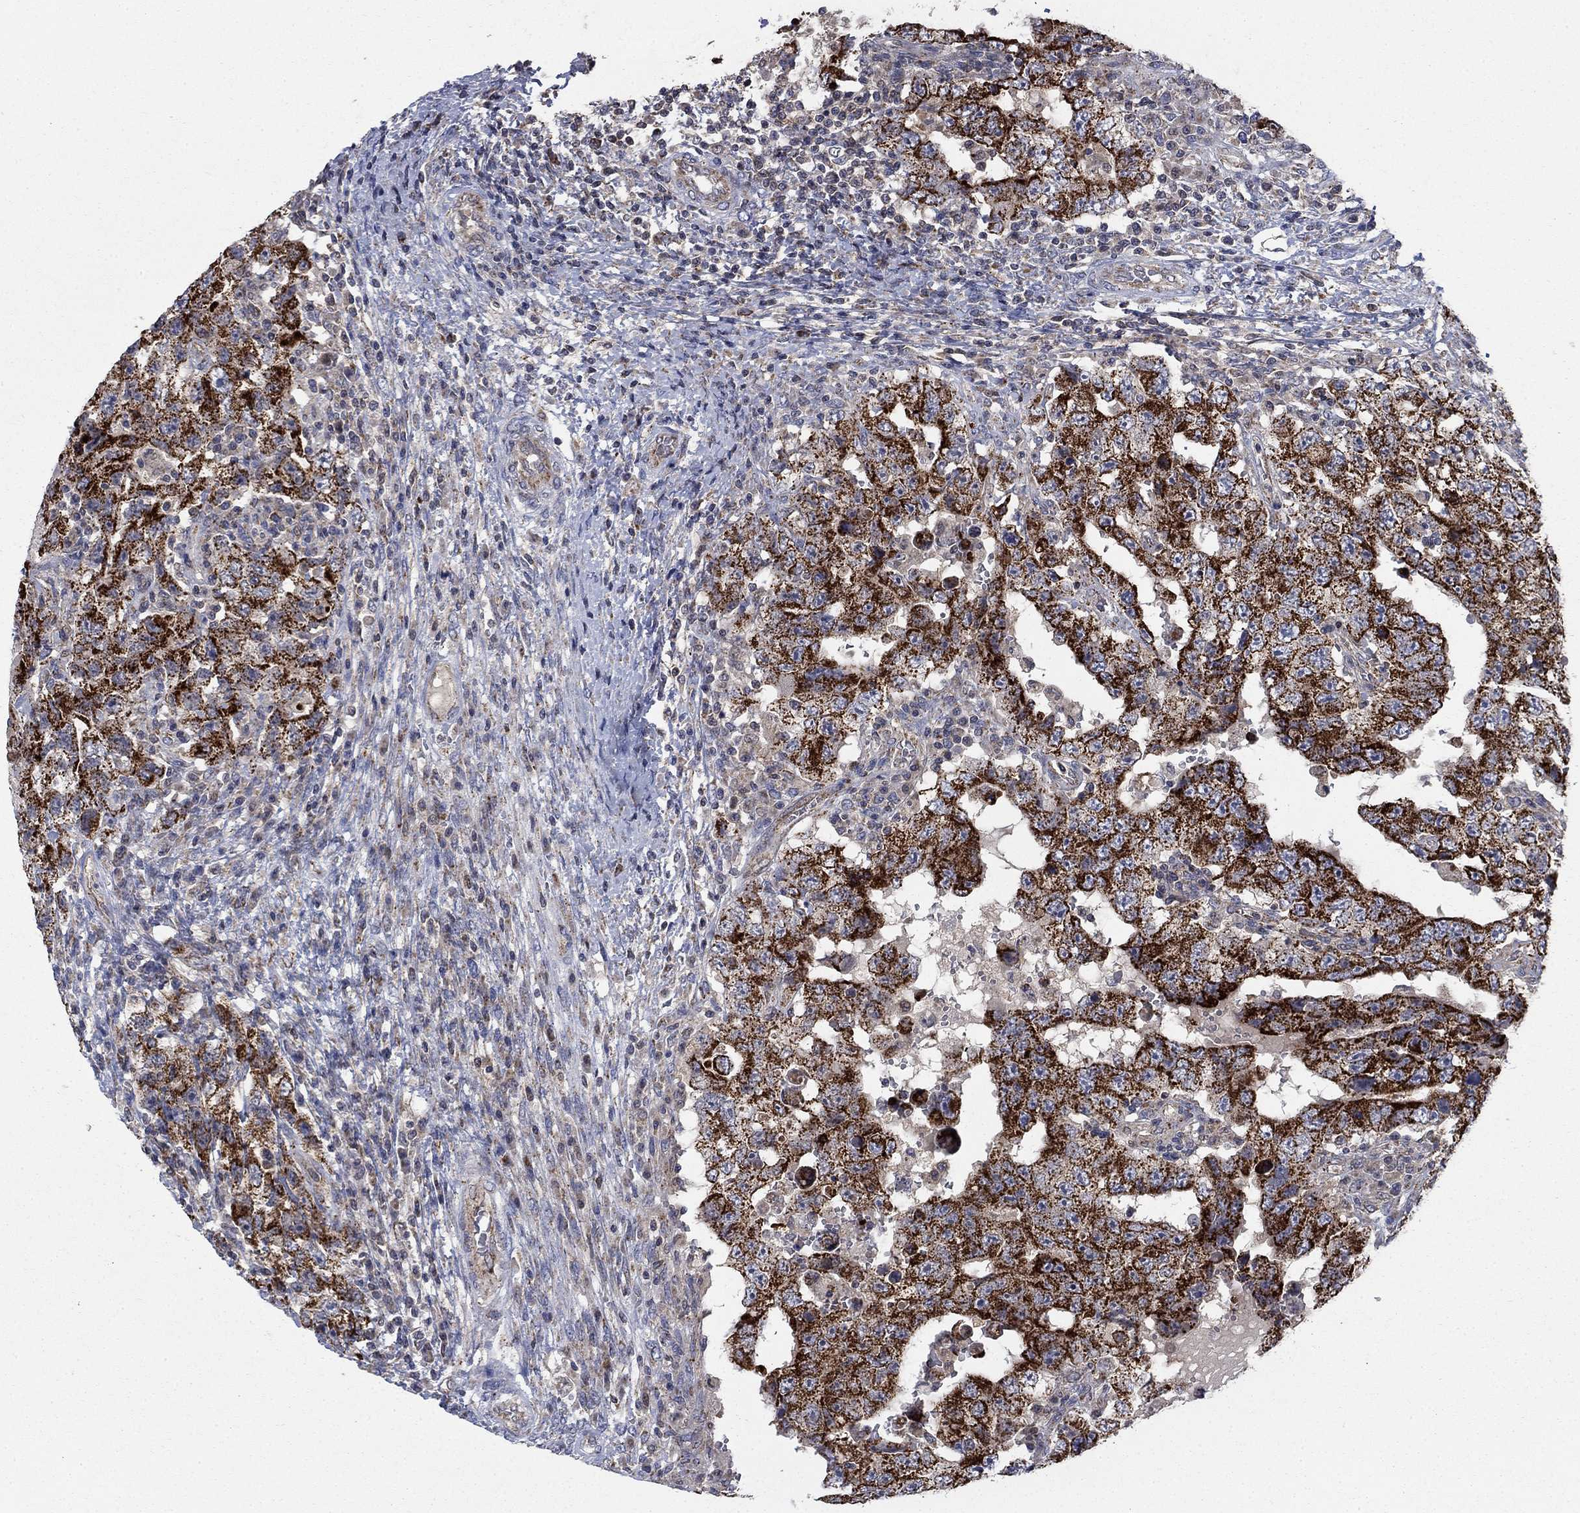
{"staining": {"intensity": "strong", "quantity": ">75%", "location": "cytoplasmic/membranous"}, "tissue": "testis cancer", "cell_type": "Tumor cells", "image_type": "cancer", "snomed": [{"axis": "morphology", "description": "Carcinoma, Embryonal, NOS"}, {"axis": "topography", "description": "Testis"}], "caption": "Immunohistochemical staining of human testis embryonal carcinoma shows high levels of strong cytoplasmic/membranous positivity in approximately >75% of tumor cells. Using DAB (3,3'-diaminobenzidine) (brown) and hematoxylin (blue) stains, captured at high magnification using brightfield microscopy.", "gene": "NME7", "patient": {"sex": "male", "age": 26}}